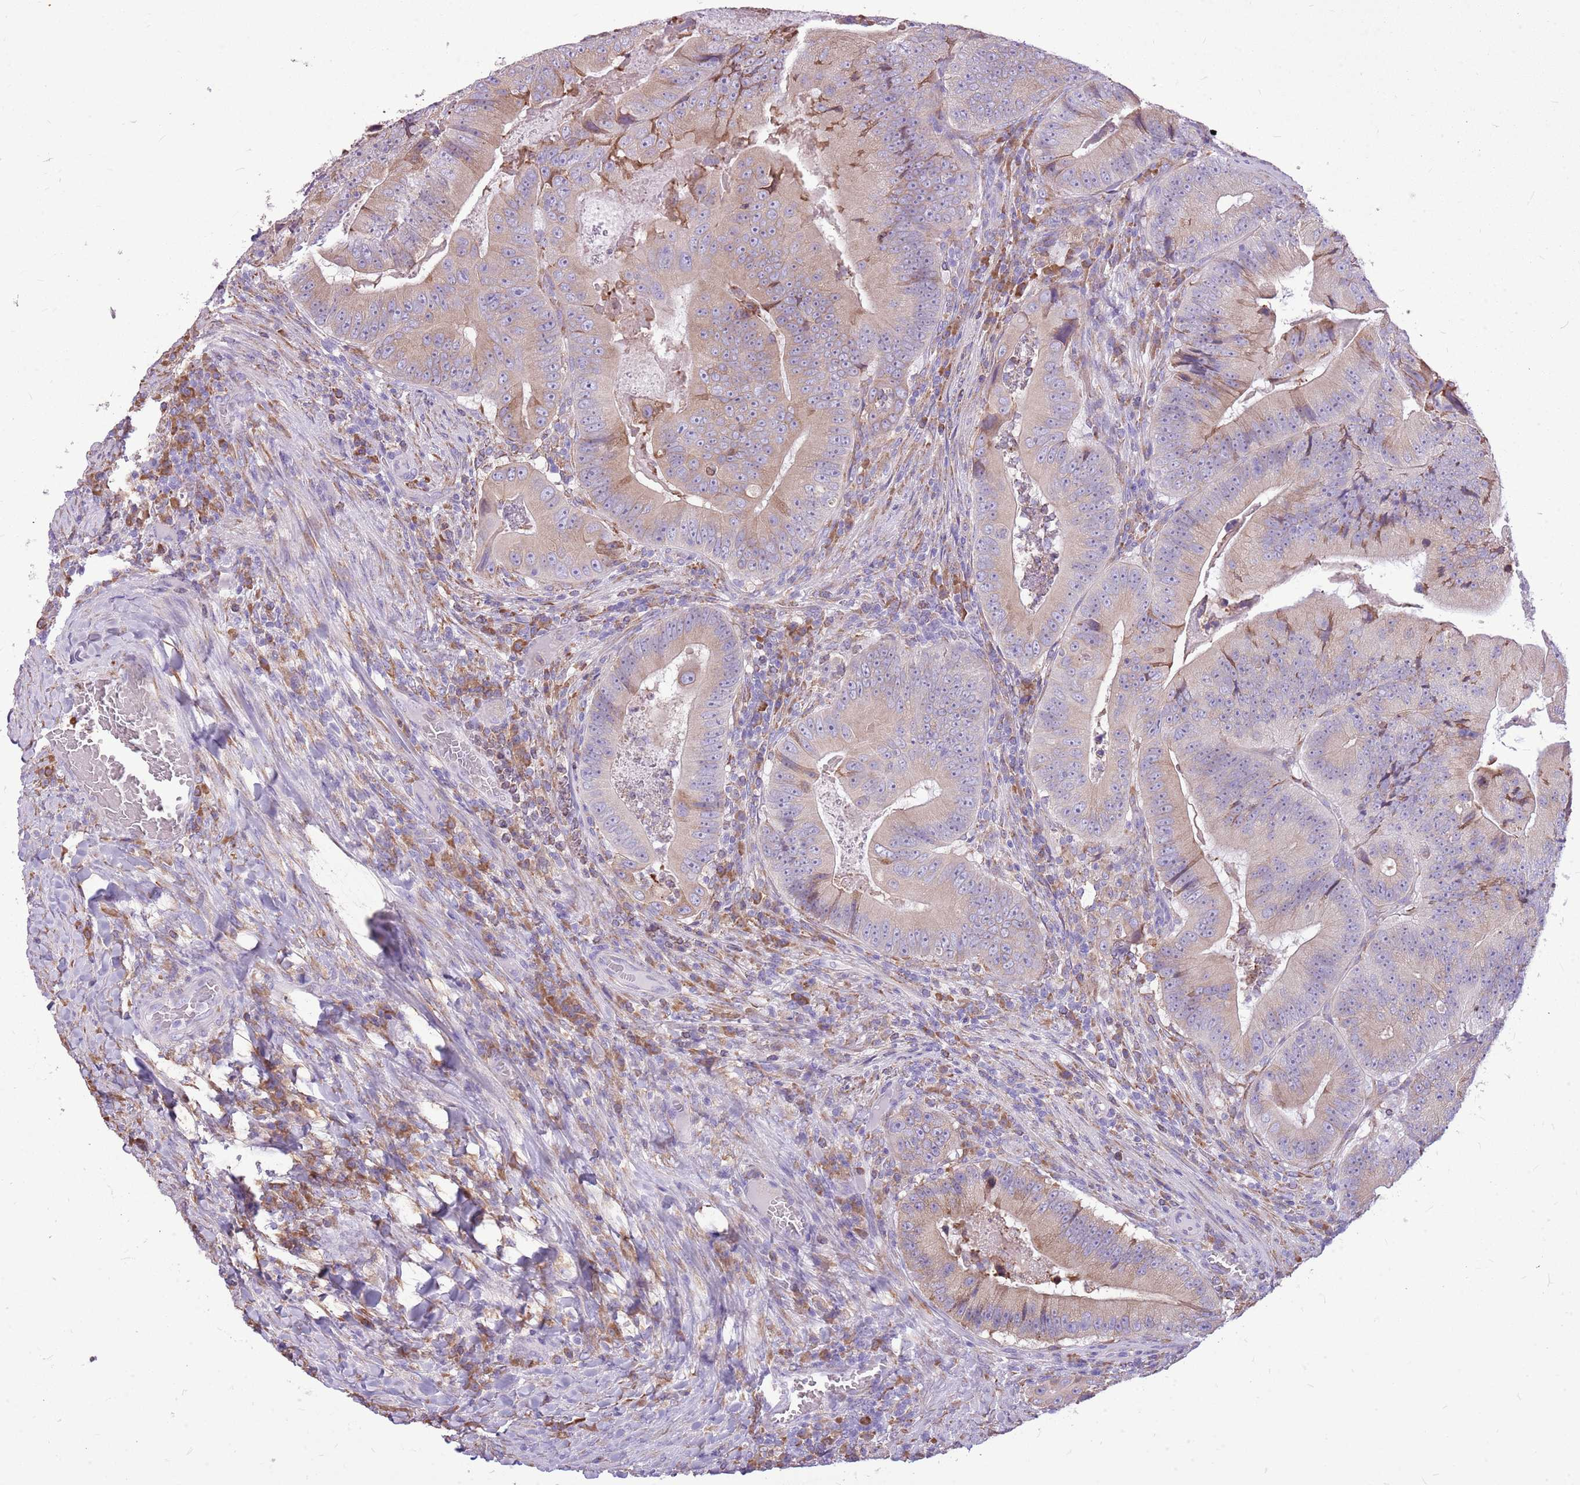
{"staining": {"intensity": "weak", "quantity": "25%-75%", "location": "cytoplasmic/membranous"}, "tissue": "colorectal cancer", "cell_type": "Tumor cells", "image_type": "cancer", "snomed": [{"axis": "morphology", "description": "Adenocarcinoma, NOS"}, {"axis": "topography", "description": "Colon"}], "caption": "Immunohistochemical staining of human colorectal cancer (adenocarcinoma) displays low levels of weak cytoplasmic/membranous protein staining in approximately 25%-75% of tumor cells.", "gene": "KCTD19", "patient": {"sex": "female", "age": 86}}